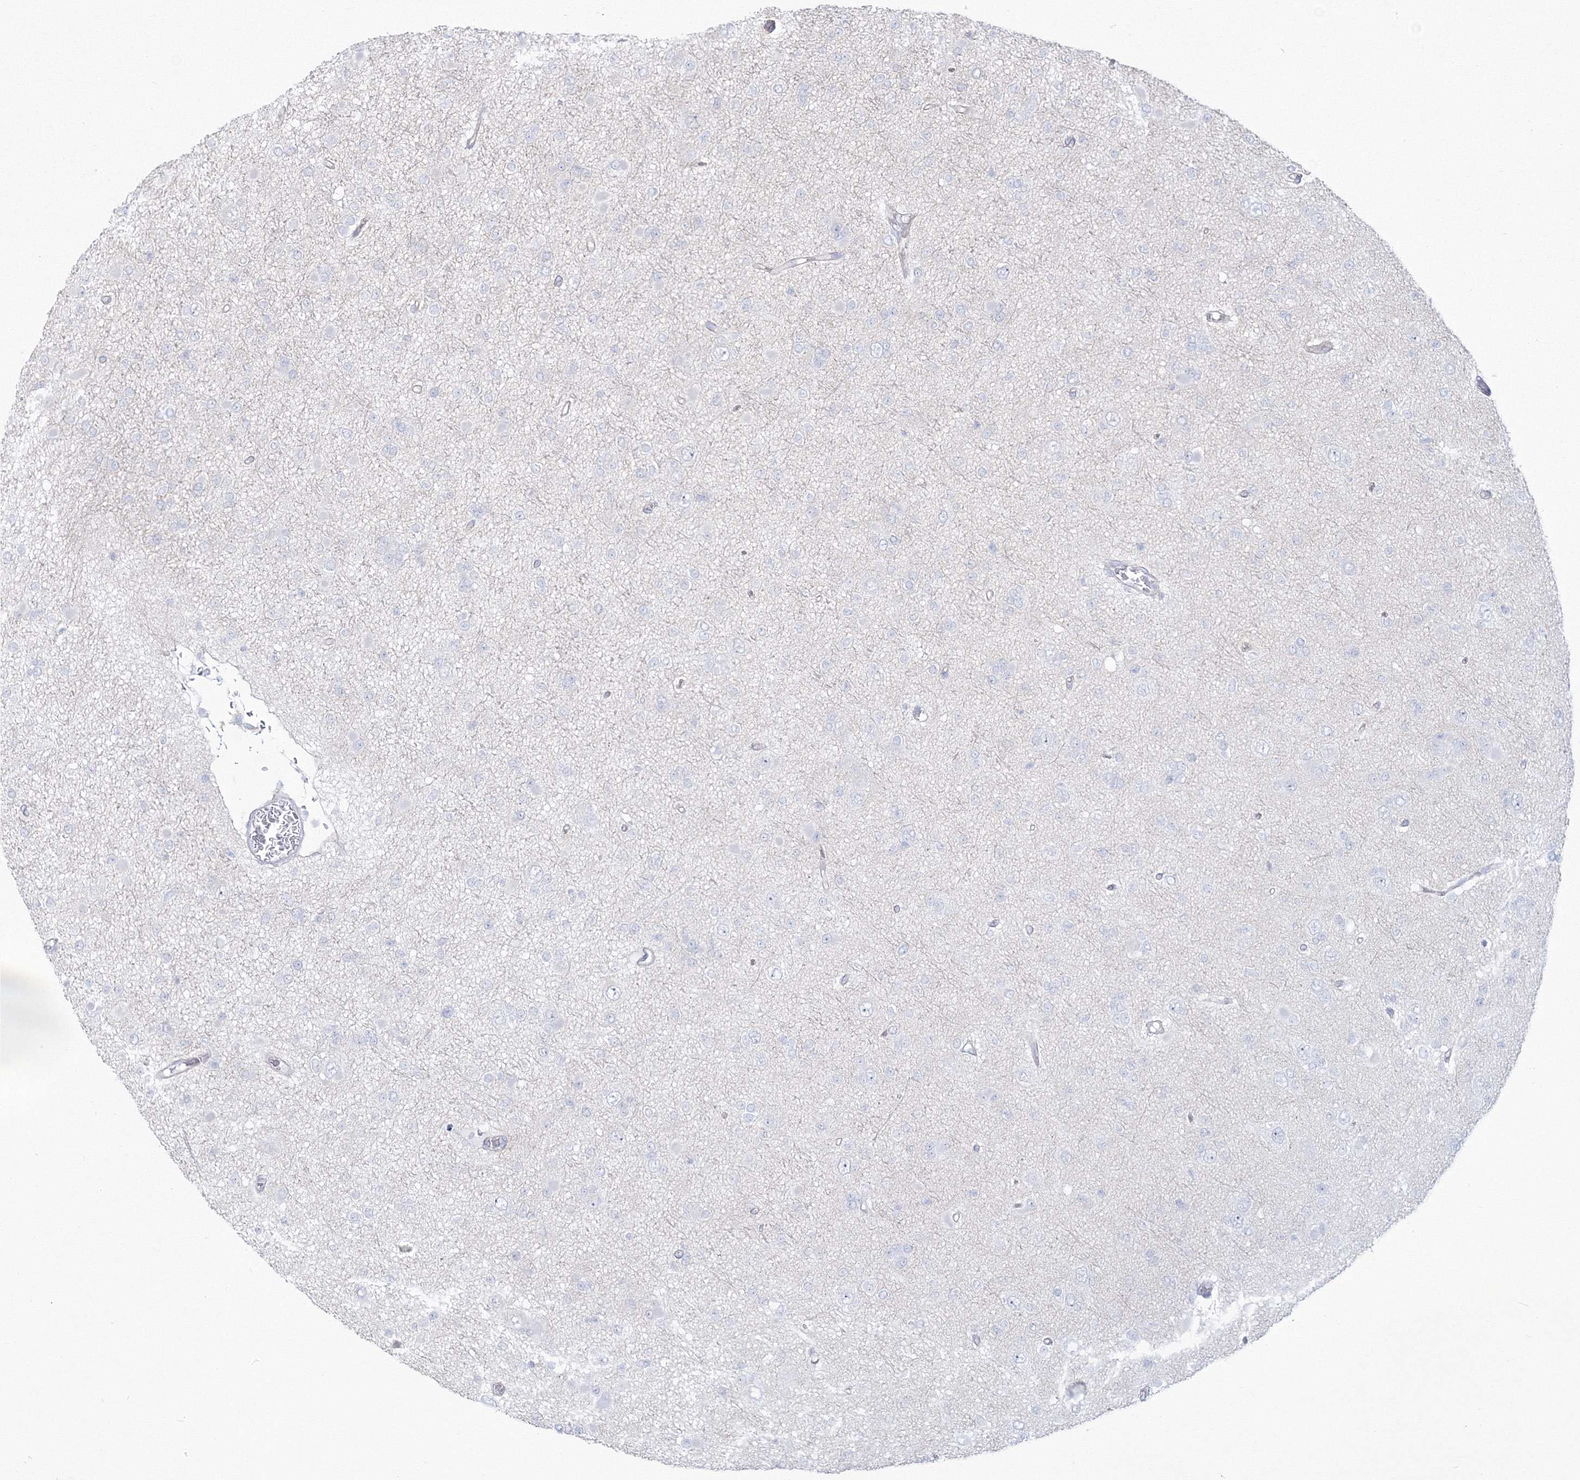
{"staining": {"intensity": "negative", "quantity": "none", "location": "none"}, "tissue": "glioma", "cell_type": "Tumor cells", "image_type": "cancer", "snomed": [{"axis": "morphology", "description": "Glioma, malignant, Low grade"}, {"axis": "topography", "description": "Brain"}], "caption": "This image is of low-grade glioma (malignant) stained with immunohistochemistry to label a protein in brown with the nuclei are counter-stained blue. There is no positivity in tumor cells.", "gene": "HYAL2", "patient": {"sex": "female", "age": 22}}